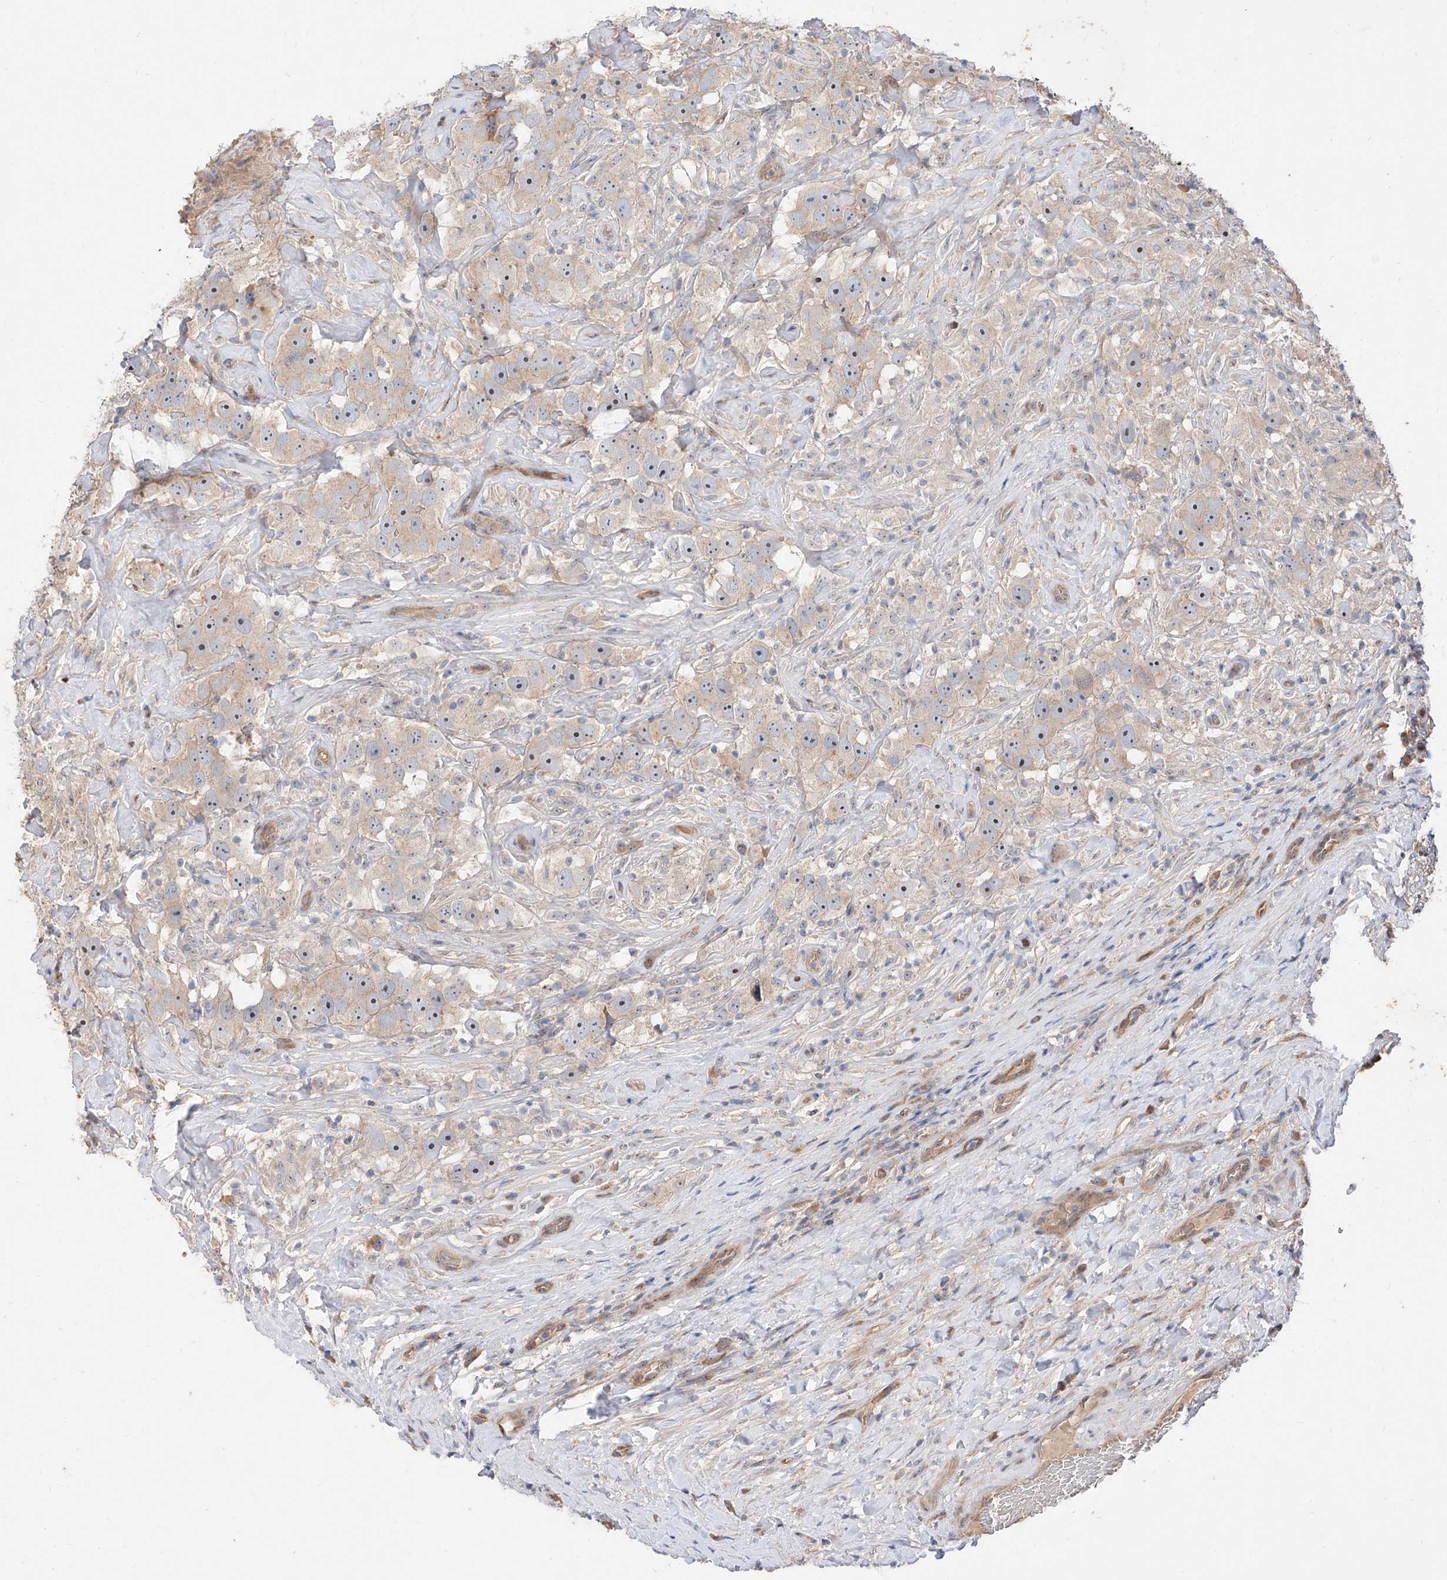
{"staining": {"intensity": "weak", "quantity": "<25%", "location": "cytoplasmic/membranous"}, "tissue": "testis cancer", "cell_type": "Tumor cells", "image_type": "cancer", "snomed": [{"axis": "morphology", "description": "Seminoma, NOS"}, {"axis": "topography", "description": "Testis"}], "caption": "Testis cancer (seminoma) was stained to show a protein in brown. There is no significant staining in tumor cells. (Stains: DAB (3,3'-diaminobenzidine) immunohistochemistry (IHC) with hematoxylin counter stain, Microscopy: brightfield microscopy at high magnification).", "gene": "DIRAS3", "patient": {"sex": "male", "age": 49}}